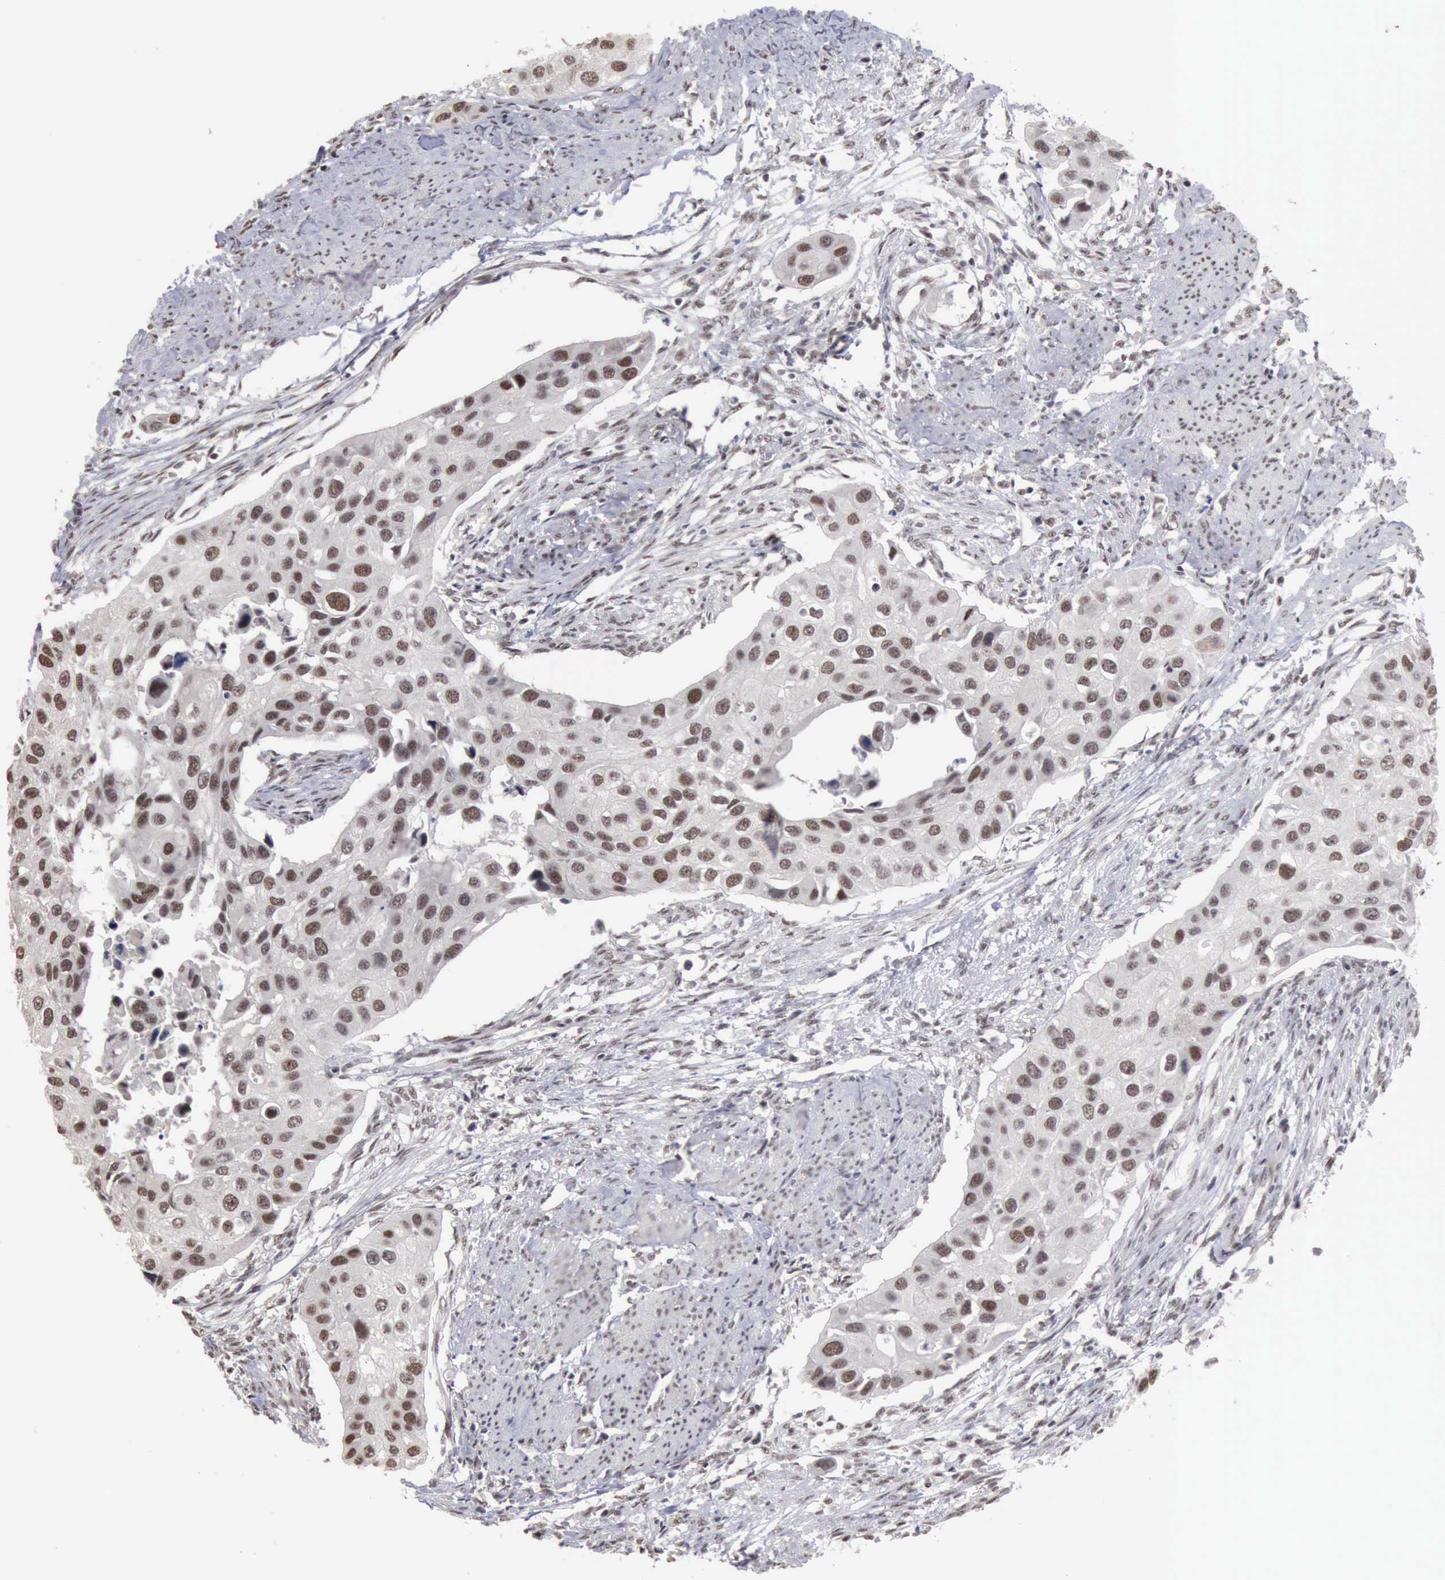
{"staining": {"intensity": "moderate", "quantity": ">75%", "location": "nuclear"}, "tissue": "urothelial cancer", "cell_type": "Tumor cells", "image_type": "cancer", "snomed": [{"axis": "morphology", "description": "Urothelial carcinoma, High grade"}, {"axis": "topography", "description": "Urinary bladder"}], "caption": "DAB (3,3'-diaminobenzidine) immunohistochemical staining of urothelial cancer displays moderate nuclear protein staining in about >75% of tumor cells. The protein of interest is stained brown, and the nuclei are stained in blue (DAB IHC with brightfield microscopy, high magnification).", "gene": "TAF1", "patient": {"sex": "male", "age": 55}}